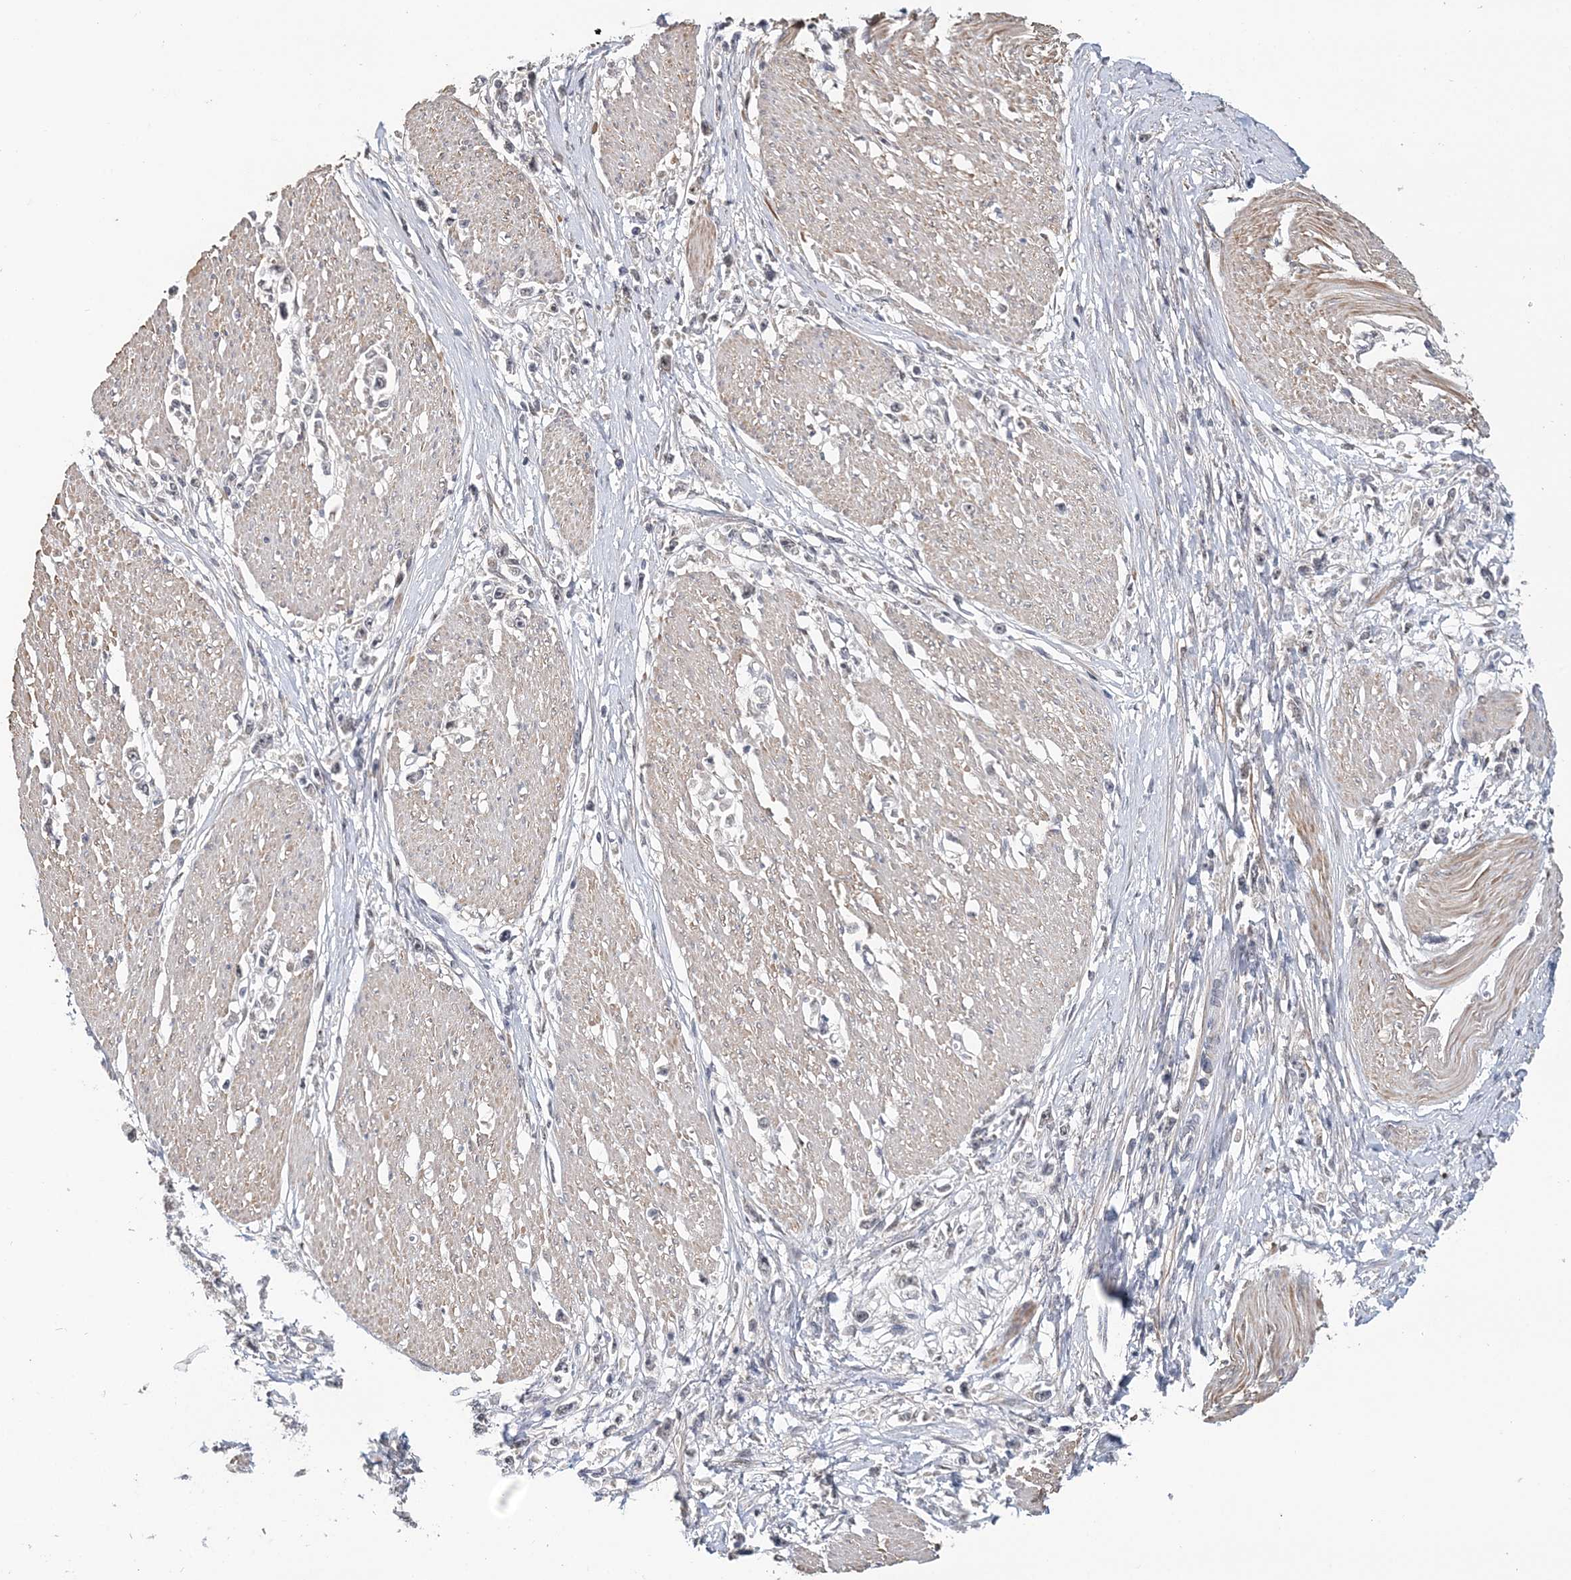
{"staining": {"intensity": "negative", "quantity": "none", "location": "none"}, "tissue": "stomach cancer", "cell_type": "Tumor cells", "image_type": "cancer", "snomed": [{"axis": "morphology", "description": "Adenocarcinoma, NOS"}, {"axis": "topography", "description": "Stomach"}], "caption": "Human adenocarcinoma (stomach) stained for a protein using immunohistochemistry (IHC) demonstrates no staining in tumor cells.", "gene": "TSHZ2", "patient": {"sex": "female", "age": 59}}